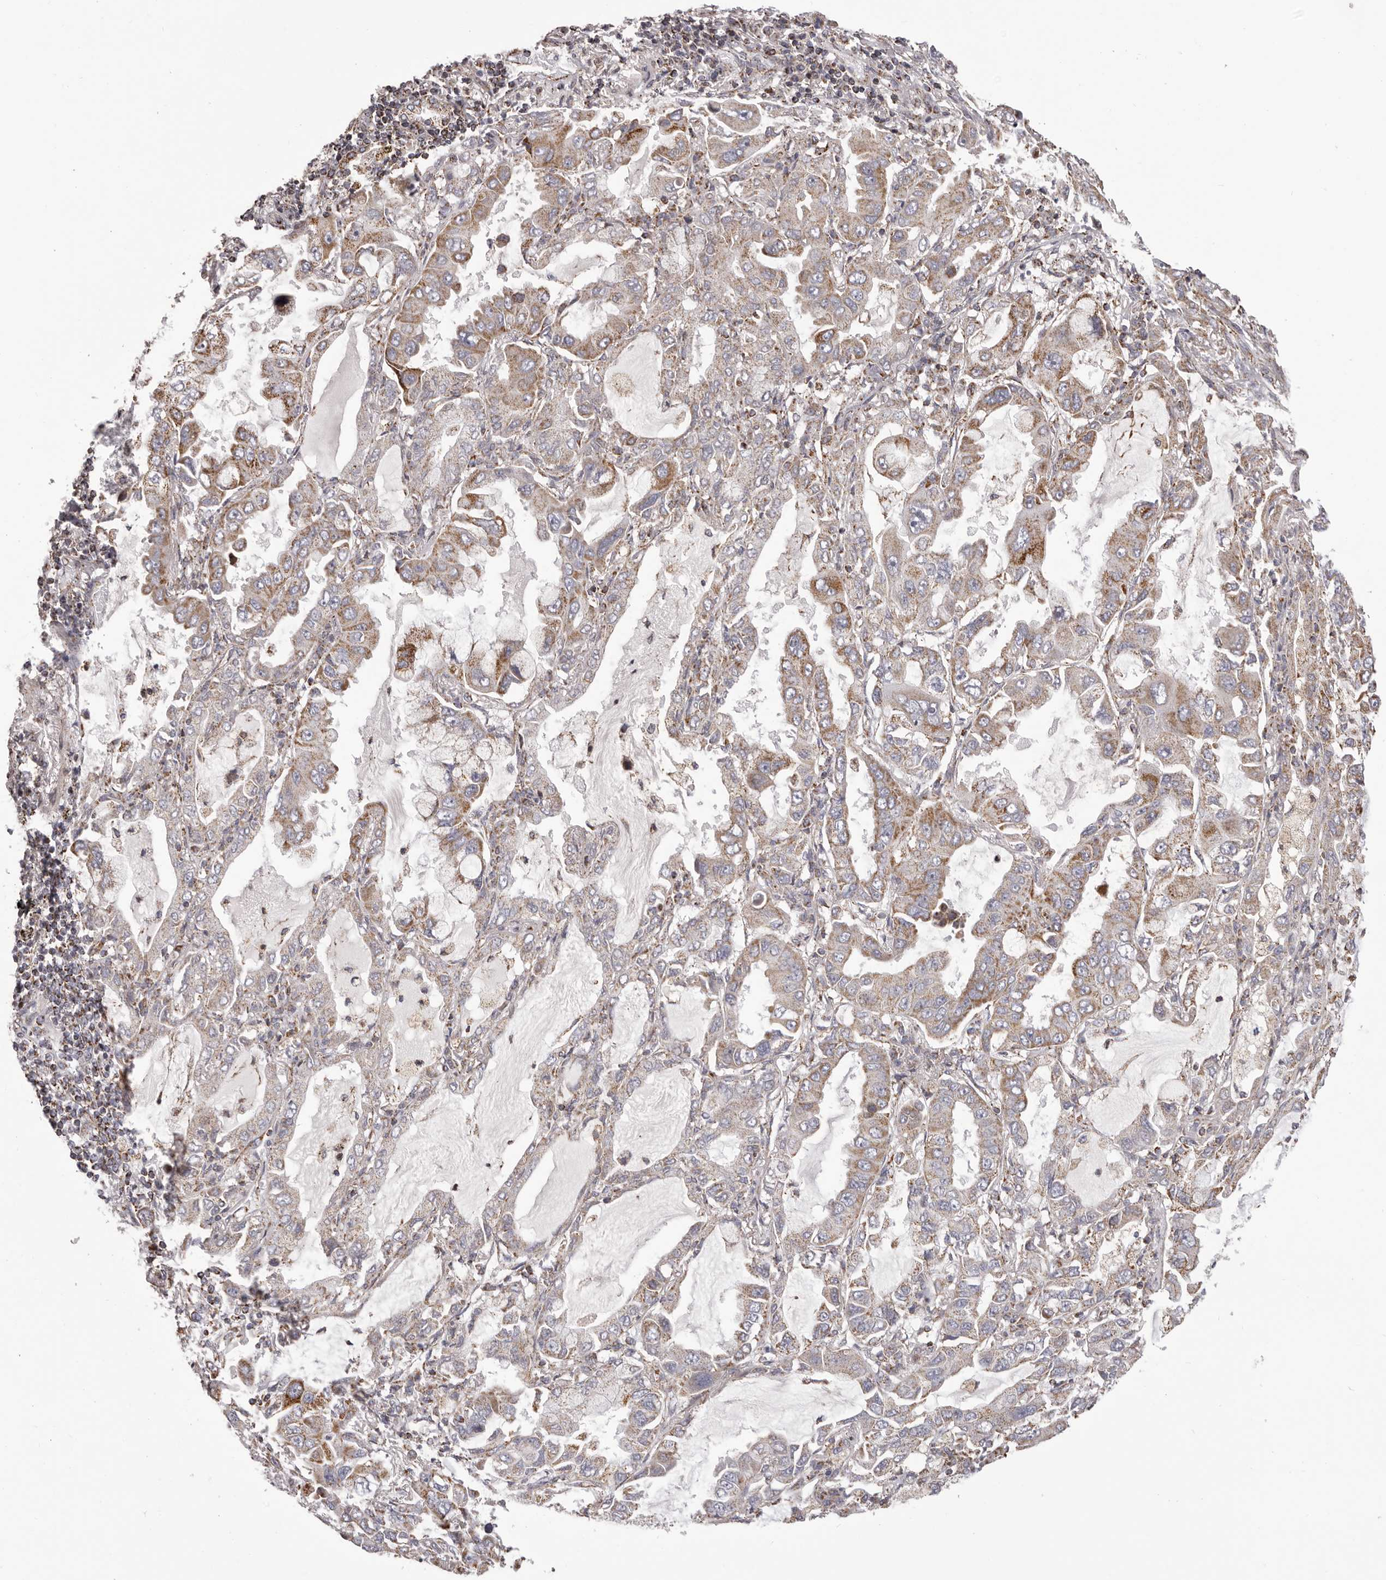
{"staining": {"intensity": "moderate", "quantity": "25%-75%", "location": "cytoplasmic/membranous"}, "tissue": "lung cancer", "cell_type": "Tumor cells", "image_type": "cancer", "snomed": [{"axis": "morphology", "description": "Adenocarcinoma, NOS"}, {"axis": "topography", "description": "Lung"}], "caption": "Lung cancer tissue displays moderate cytoplasmic/membranous staining in about 25%-75% of tumor cells", "gene": "CHRM2", "patient": {"sex": "male", "age": 64}}